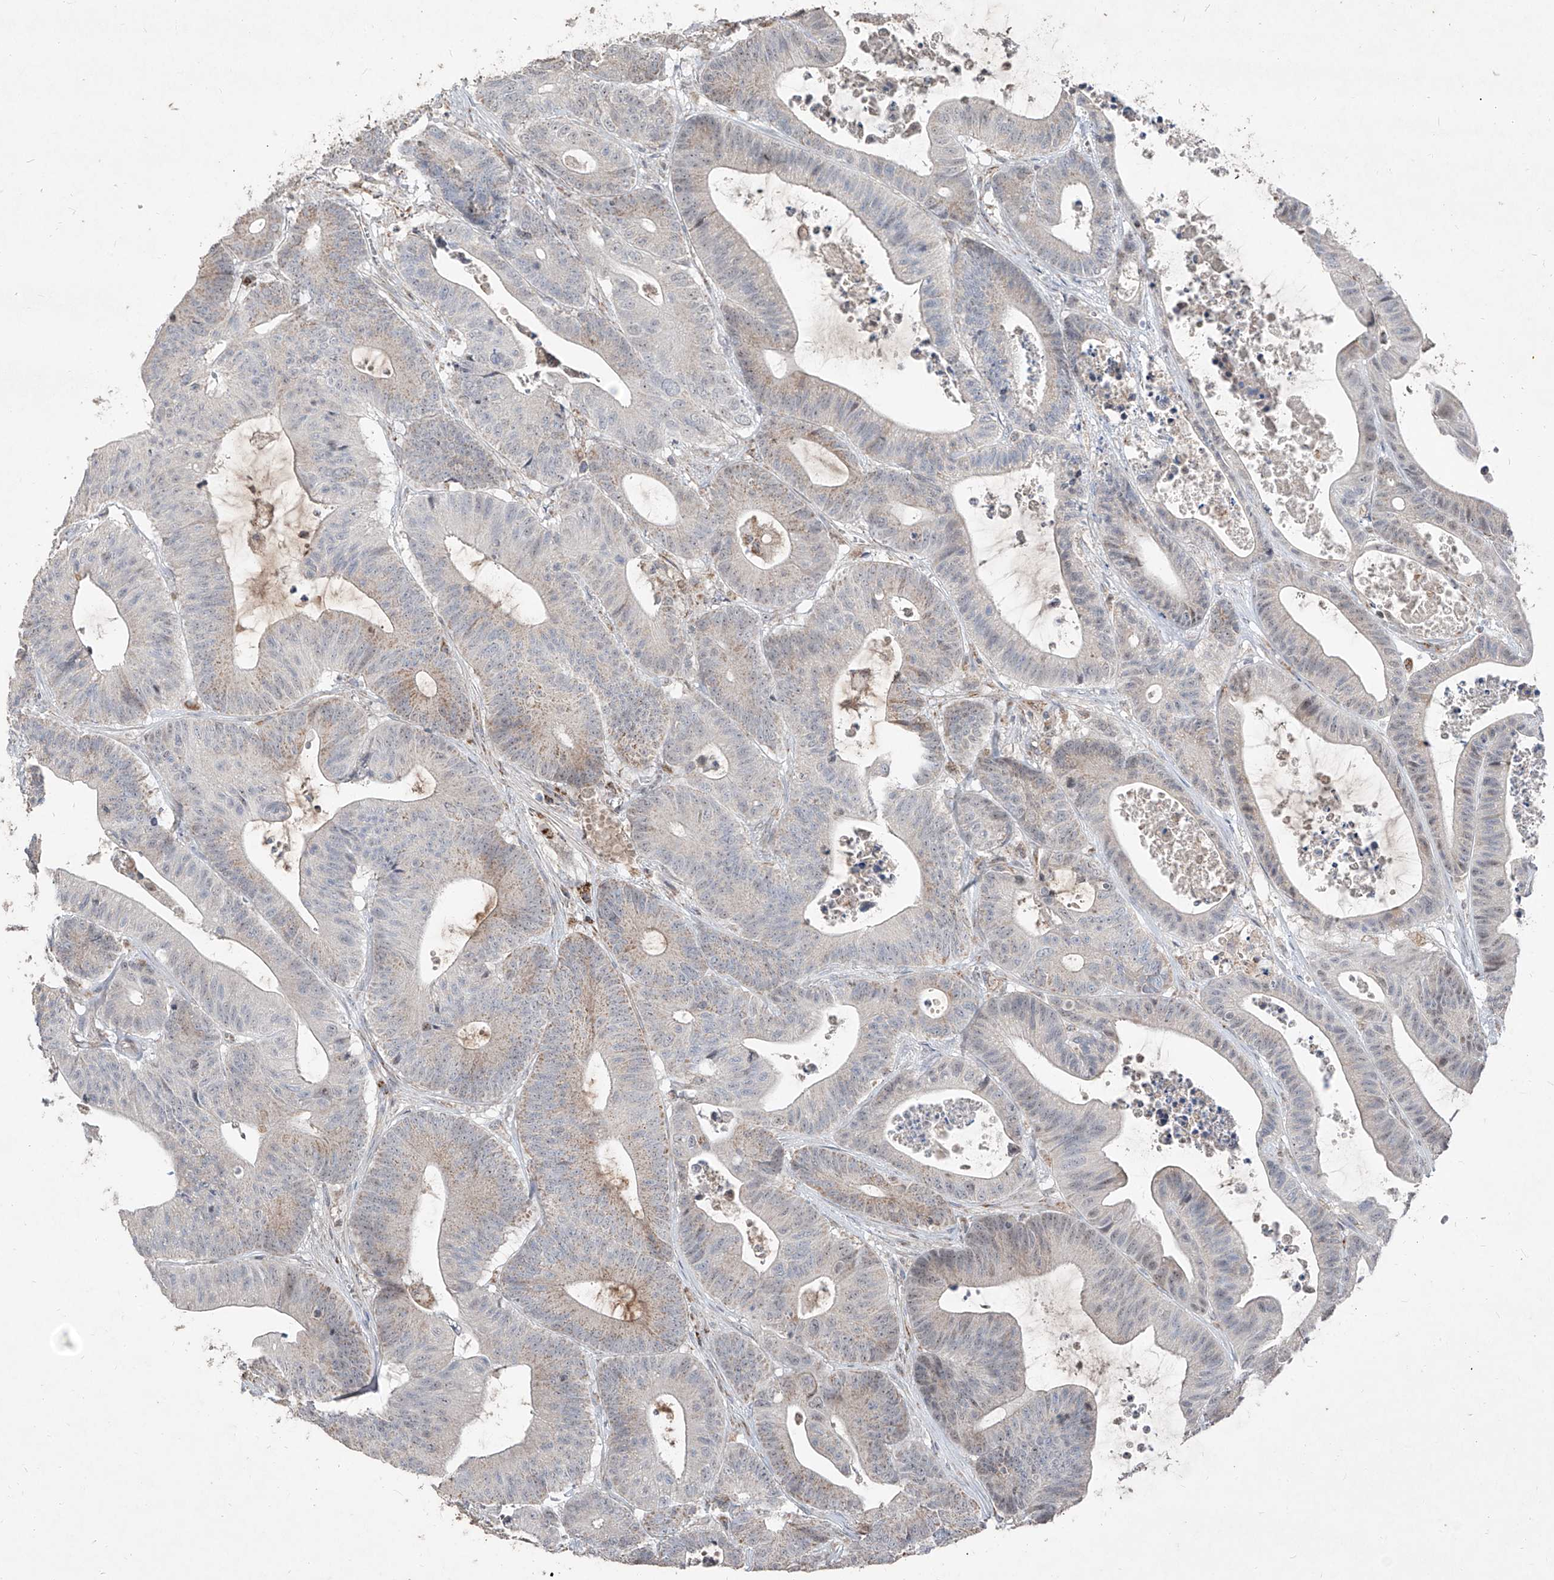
{"staining": {"intensity": "weak", "quantity": "<25%", "location": "cytoplasmic/membranous"}, "tissue": "colorectal cancer", "cell_type": "Tumor cells", "image_type": "cancer", "snomed": [{"axis": "morphology", "description": "Adenocarcinoma, NOS"}, {"axis": "topography", "description": "Colon"}], "caption": "Tumor cells show no significant protein expression in colorectal cancer. (Immunohistochemistry, brightfield microscopy, high magnification).", "gene": "NDUFB3", "patient": {"sex": "female", "age": 84}}